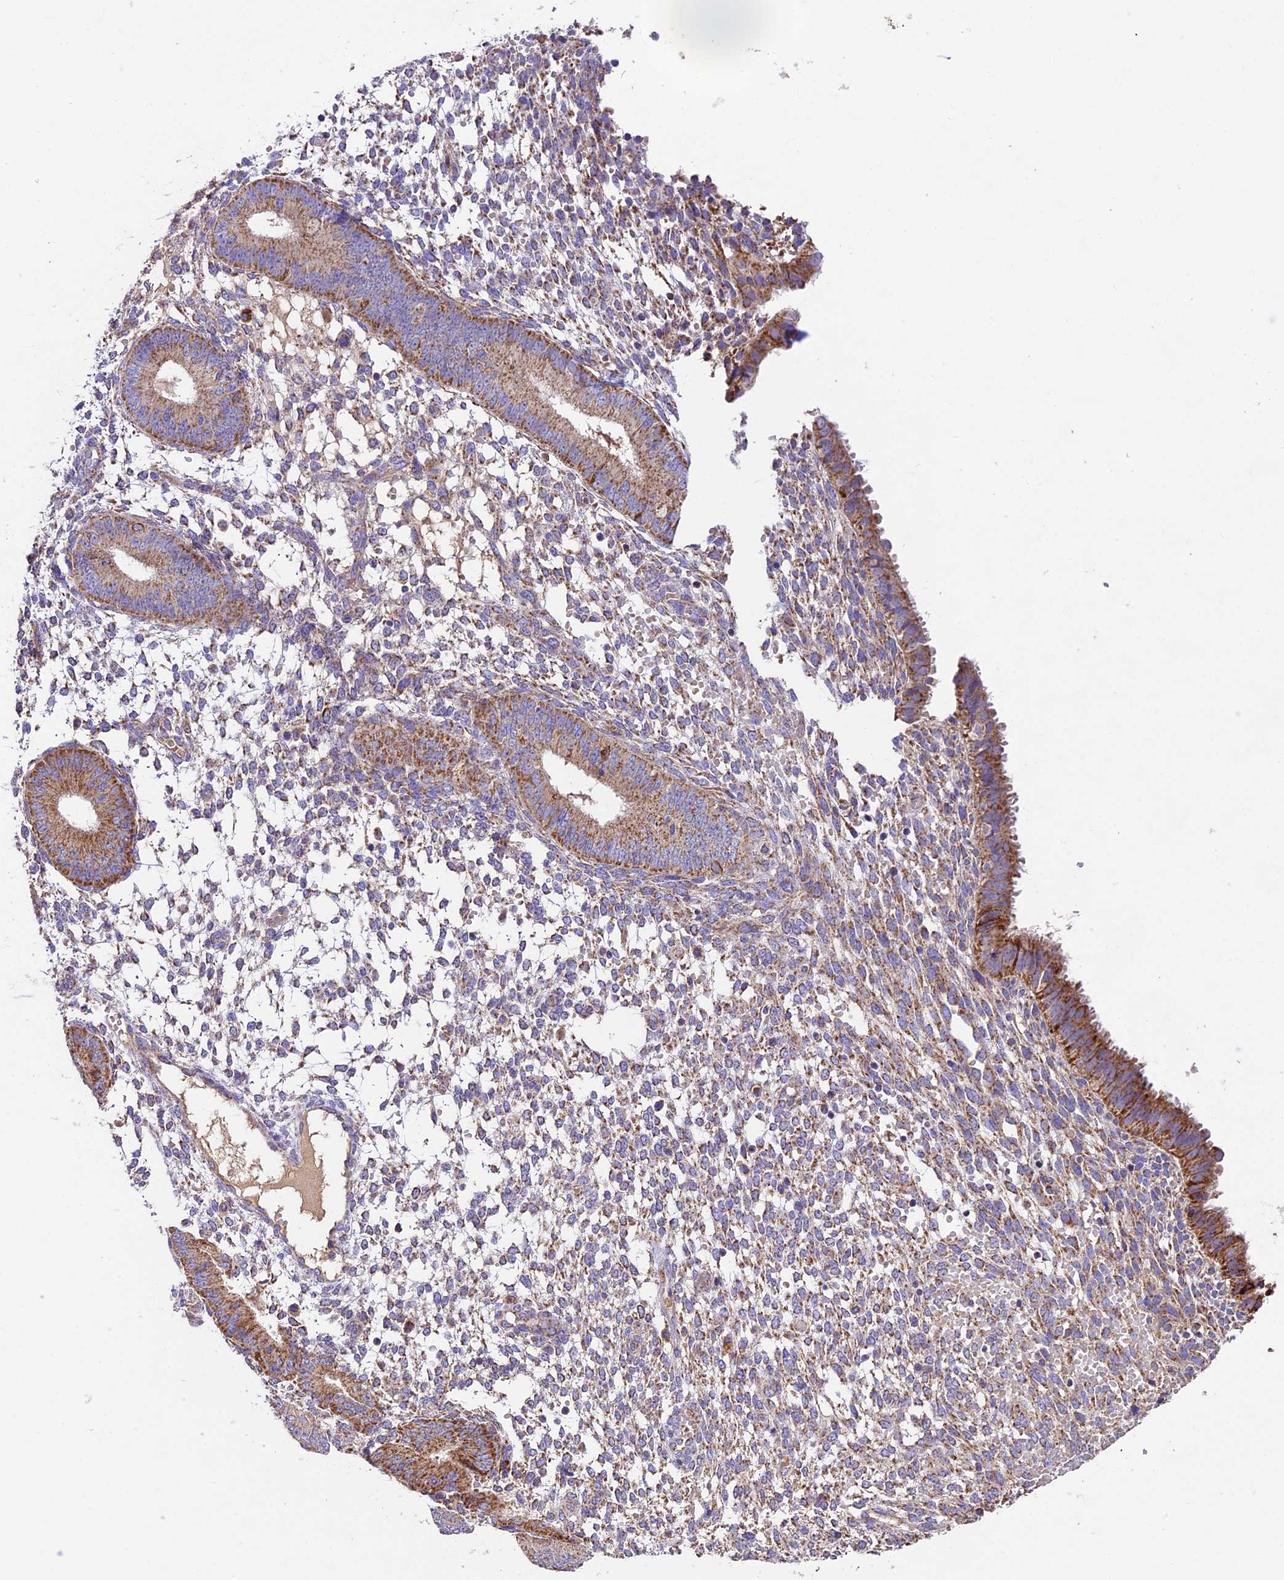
{"staining": {"intensity": "moderate", "quantity": "25%-75%", "location": "cytoplasmic/membranous"}, "tissue": "endometrium", "cell_type": "Cells in endometrial stroma", "image_type": "normal", "snomed": [{"axis": "morphology", "description": "Normal tissue, NOS"}, {"axis": "topography", "description": "Endometrium"}], "caption": "Protein expression analysis of benign endometrium reveals moderate cytoplasmic/membranous expression in about 25%-75% of cells in endometrial stroma. (Stains: DAB (3,3'-diaminobenzidine) in brown, nuclei in blue, Microscopy: brightfield microscopy at high magnification).", "gene": "PMPCB", "patient": {"sex": "female", "age": 49}}